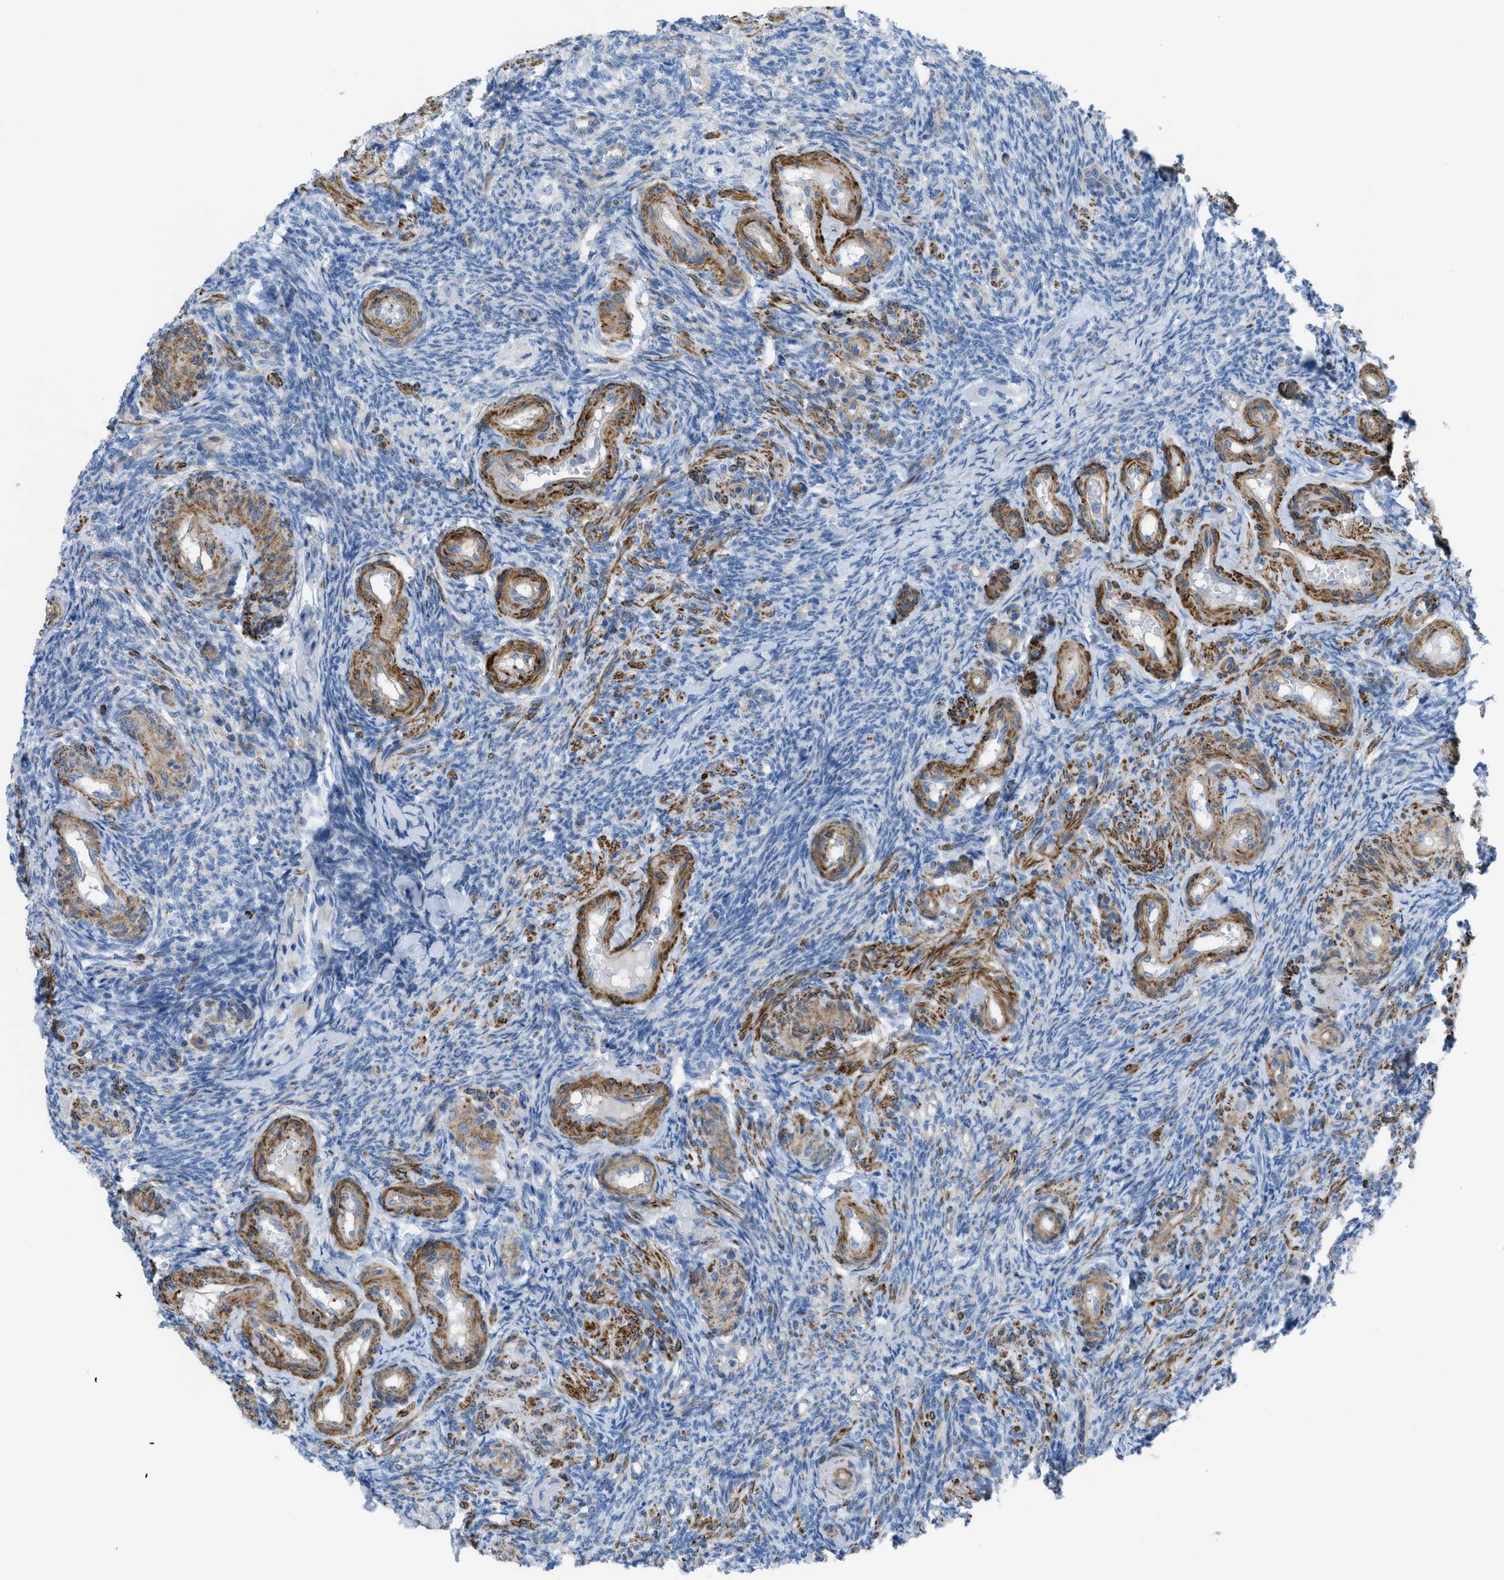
{"staining": {"intensity": "weak", "quantity": "<25%", "location": "cytoplasmic/membranous"}, "tissue": "ovary", "cell_type": "Follicle cells", "image_type": "normal", "snomed": [{"axis": "morphology", "description": "Normal tissue, NOS"}, {"axis": "topography", "description": "Ovary"}], "caption": "Follicle cells show no significant positivity in benign ovary. Nuclei are stained in blue.", "gene": "KCNH7", "patient": {"sex": "female", "age": 41}}